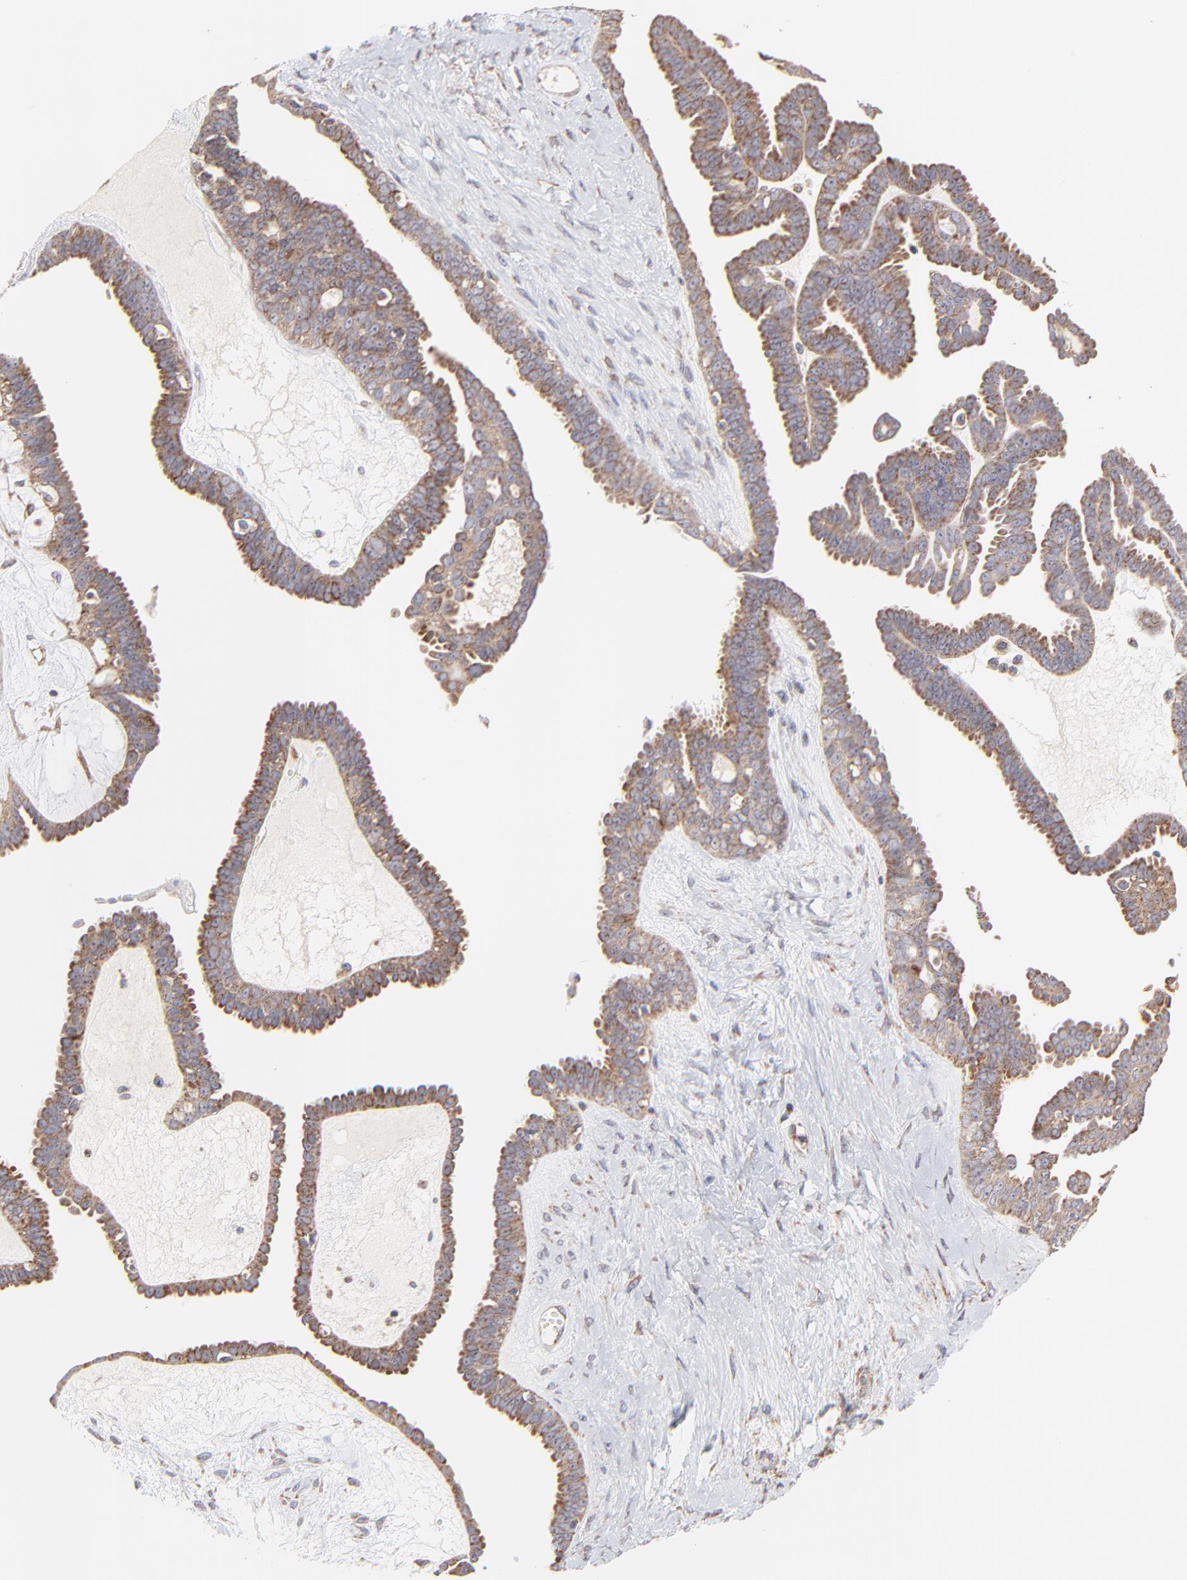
{"staining": {"intensity": "weak", "quantity": ">75%", "location": "cytoplasmic/membranous"}, "tissue": "ovarian cancer", "cell_type": "Tumor cells", "image_type": "cancer", "snomed": [{"axis": "morphology", "description": "Cystadenocarcinoma, serous, NOS"}, {"axis": "topography", "description": "Ovary"}], "caption": "Protein staining of ovarian cancer tissue demonstrates weak cytoplasmic/membranous expression in approximately >75% of tumor cells.", "gene": "ZNF550", "patient": {"sex": "female", "age": 71}}